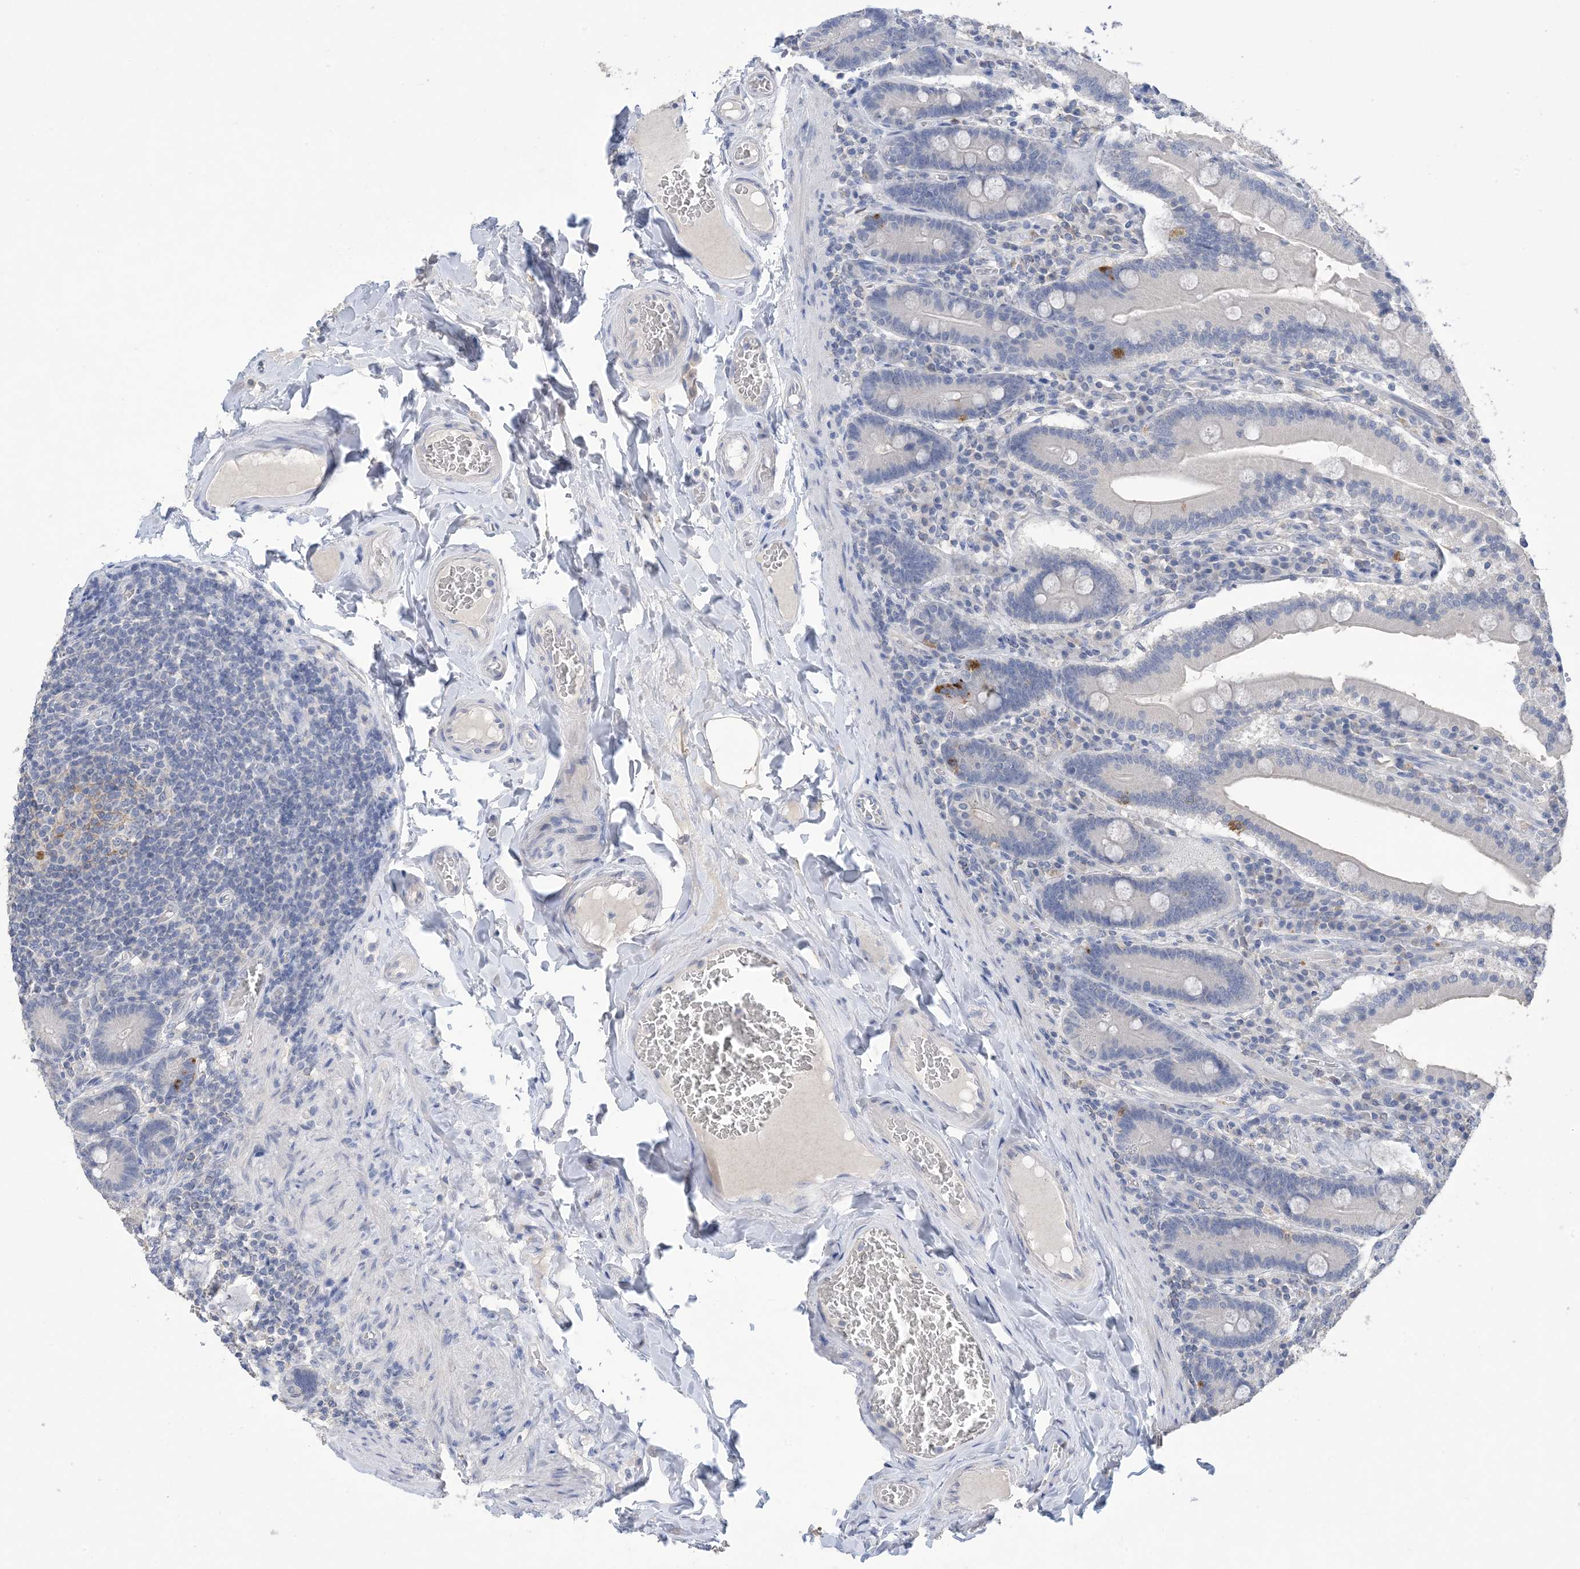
{"staining": {"intensity": "negative", "quantity": "none", "location": "none"}, "tissue": "duodenum", "cell_type": "Glandular cells", "image_type": "normal", "snomed": [{"axis": "morphology", "description": "Normal tissue, NOS"}, {"axis": "topography", "description": "Duodenum"}], "caption": "IHC photomicrograph of normal duodenum stained for a protein (brown), which reveals no positivity in glandular cells.", "gene": "DSC3", "patient": {"sex": "female", "age": 62}}